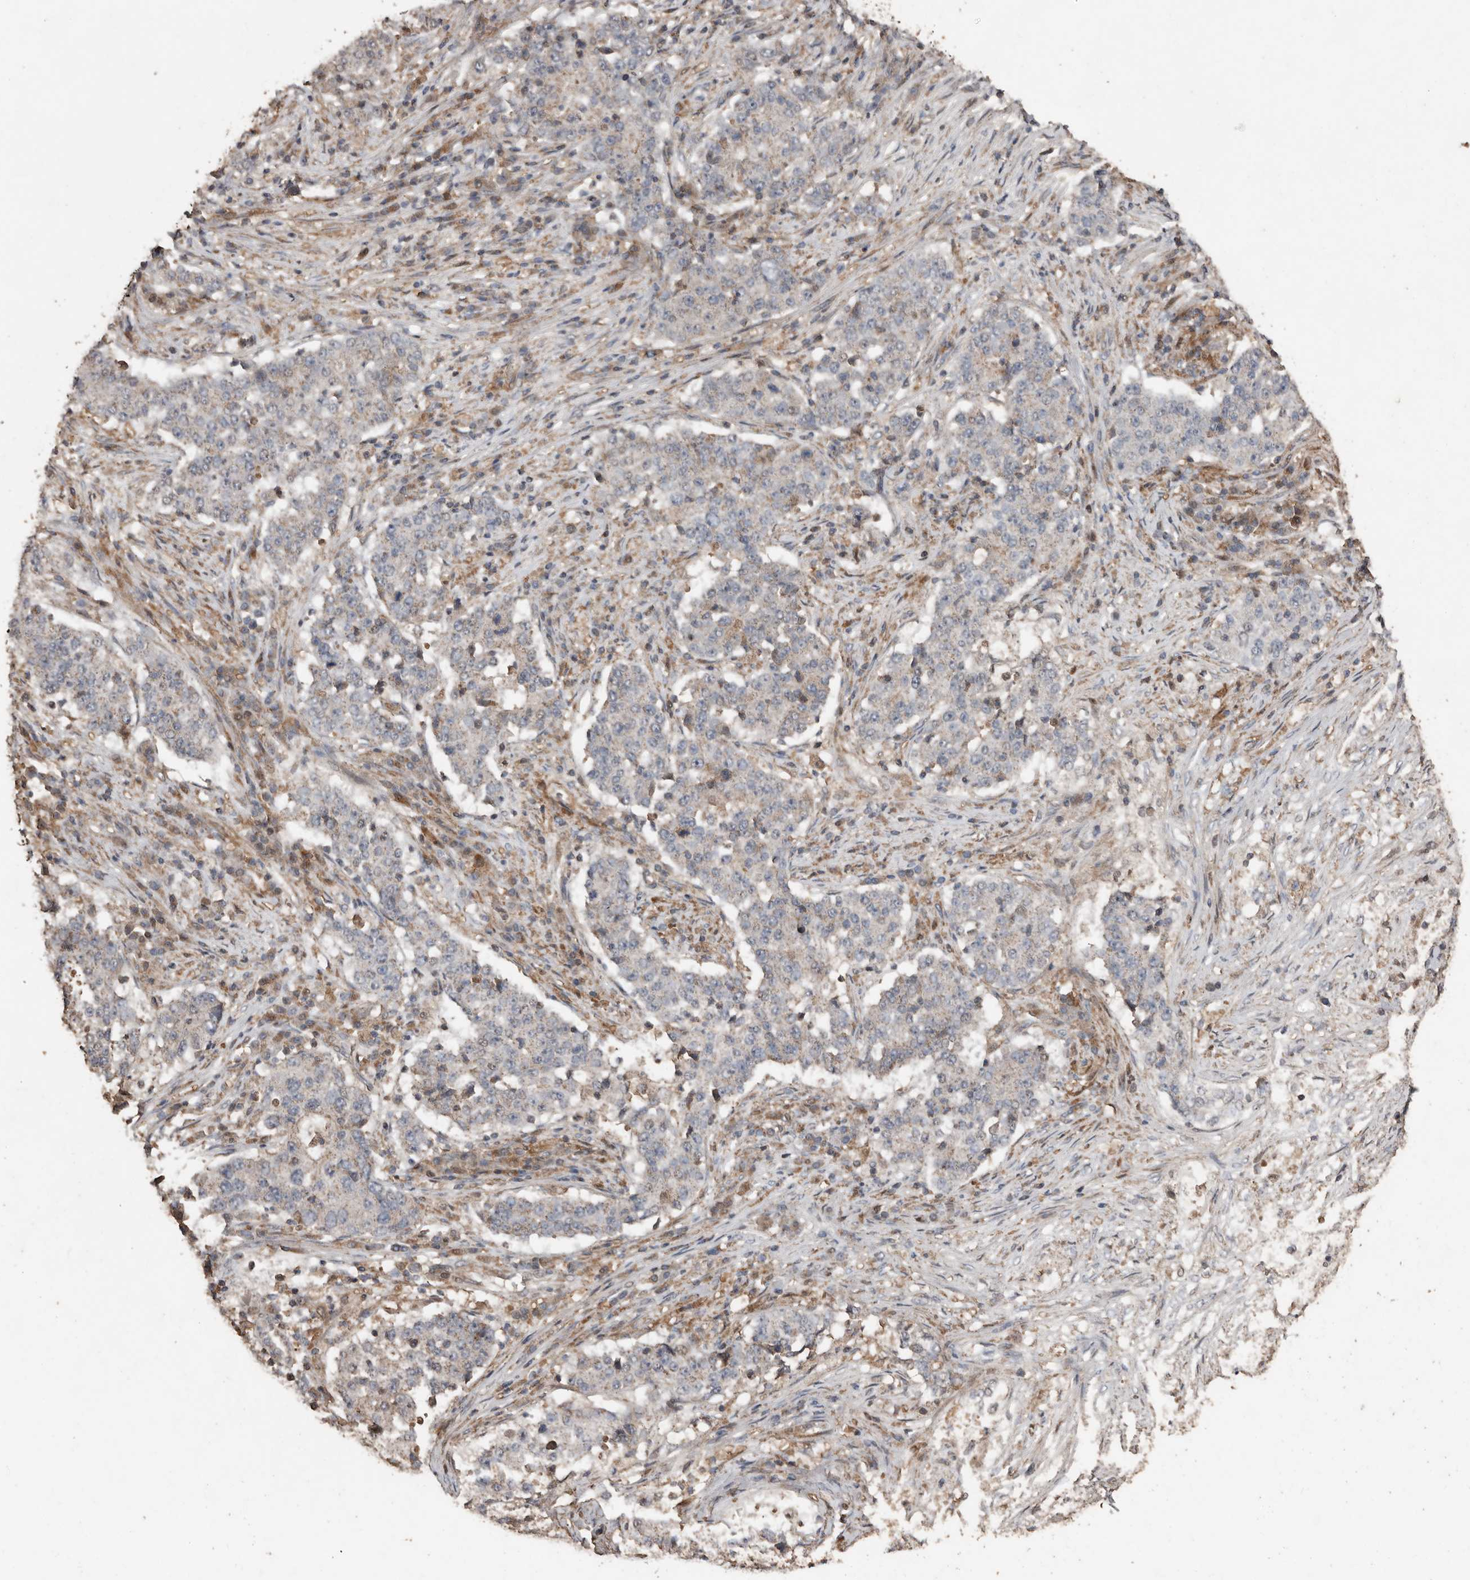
{"staining": {"intensity": "negative", "quantity": "none", "location": "none"}, "tissue": "stomach cancer", "cell_type": "Tumor cells", "image_type": "cancer", "snomed": [{"axis": "morphology", "description": "Adenocarcinoma, NOS"}, {"axis": "topography", "description": "Stomach"}], "caption": "Micrograph shows no significant protein staining in tumor cells of adenocarcinoma (stomach).", "gene": "RANBP17", "patient": {"sex": "male", "age": 59}}